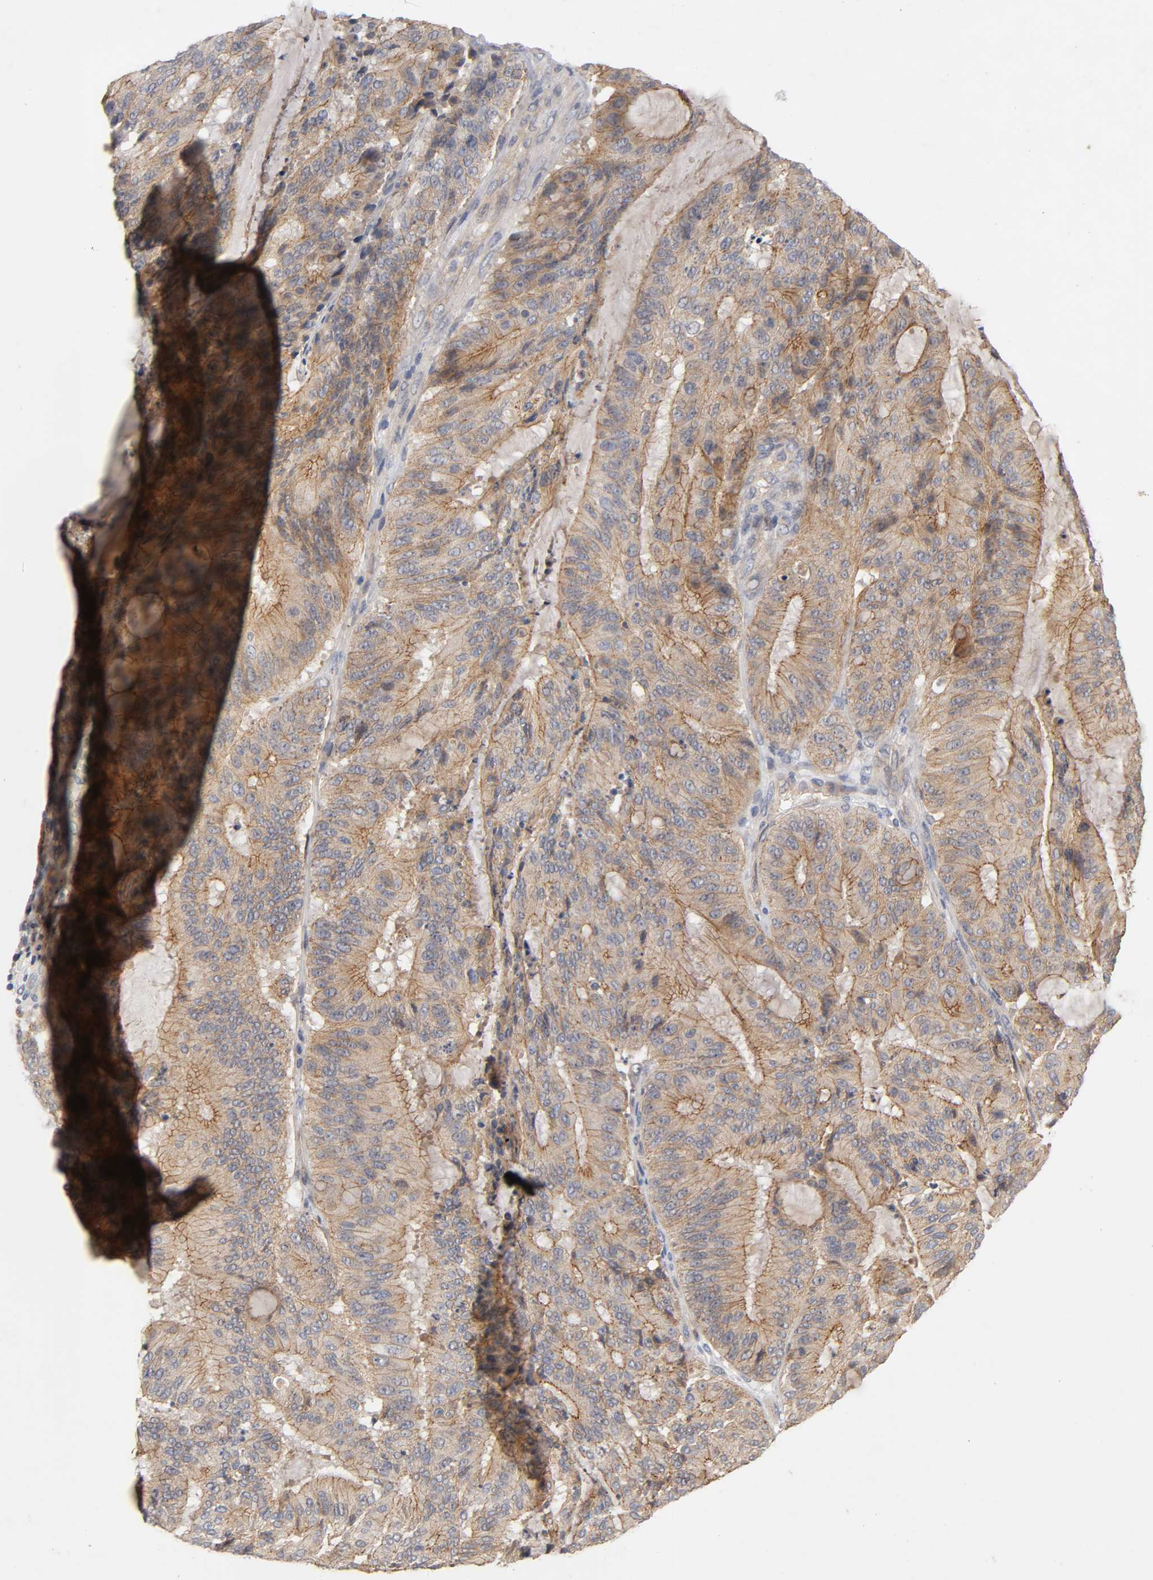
{"staining": {"intensity": "moderate", "quantity": ">75%", "location": "cytoplasmic/membranous"}, "tissue": "liver cancer", "cell_type": "Tumor cells", "image_type": "cancer", "snomed": [{"axis": "morphology", "description": "Cholangiocarcinoma"}, {"axis": "topography", "description": "Liver"}], "caption": "Immunohistochemical staining of human liver cancer (cholangiocarcinoma) reveals medium levels of moderate cytoplasmic/membranous positivity in about >75% of tumor cells.", "gene": "PDZD11", "patient": {"sex": "female", "age": 73}}